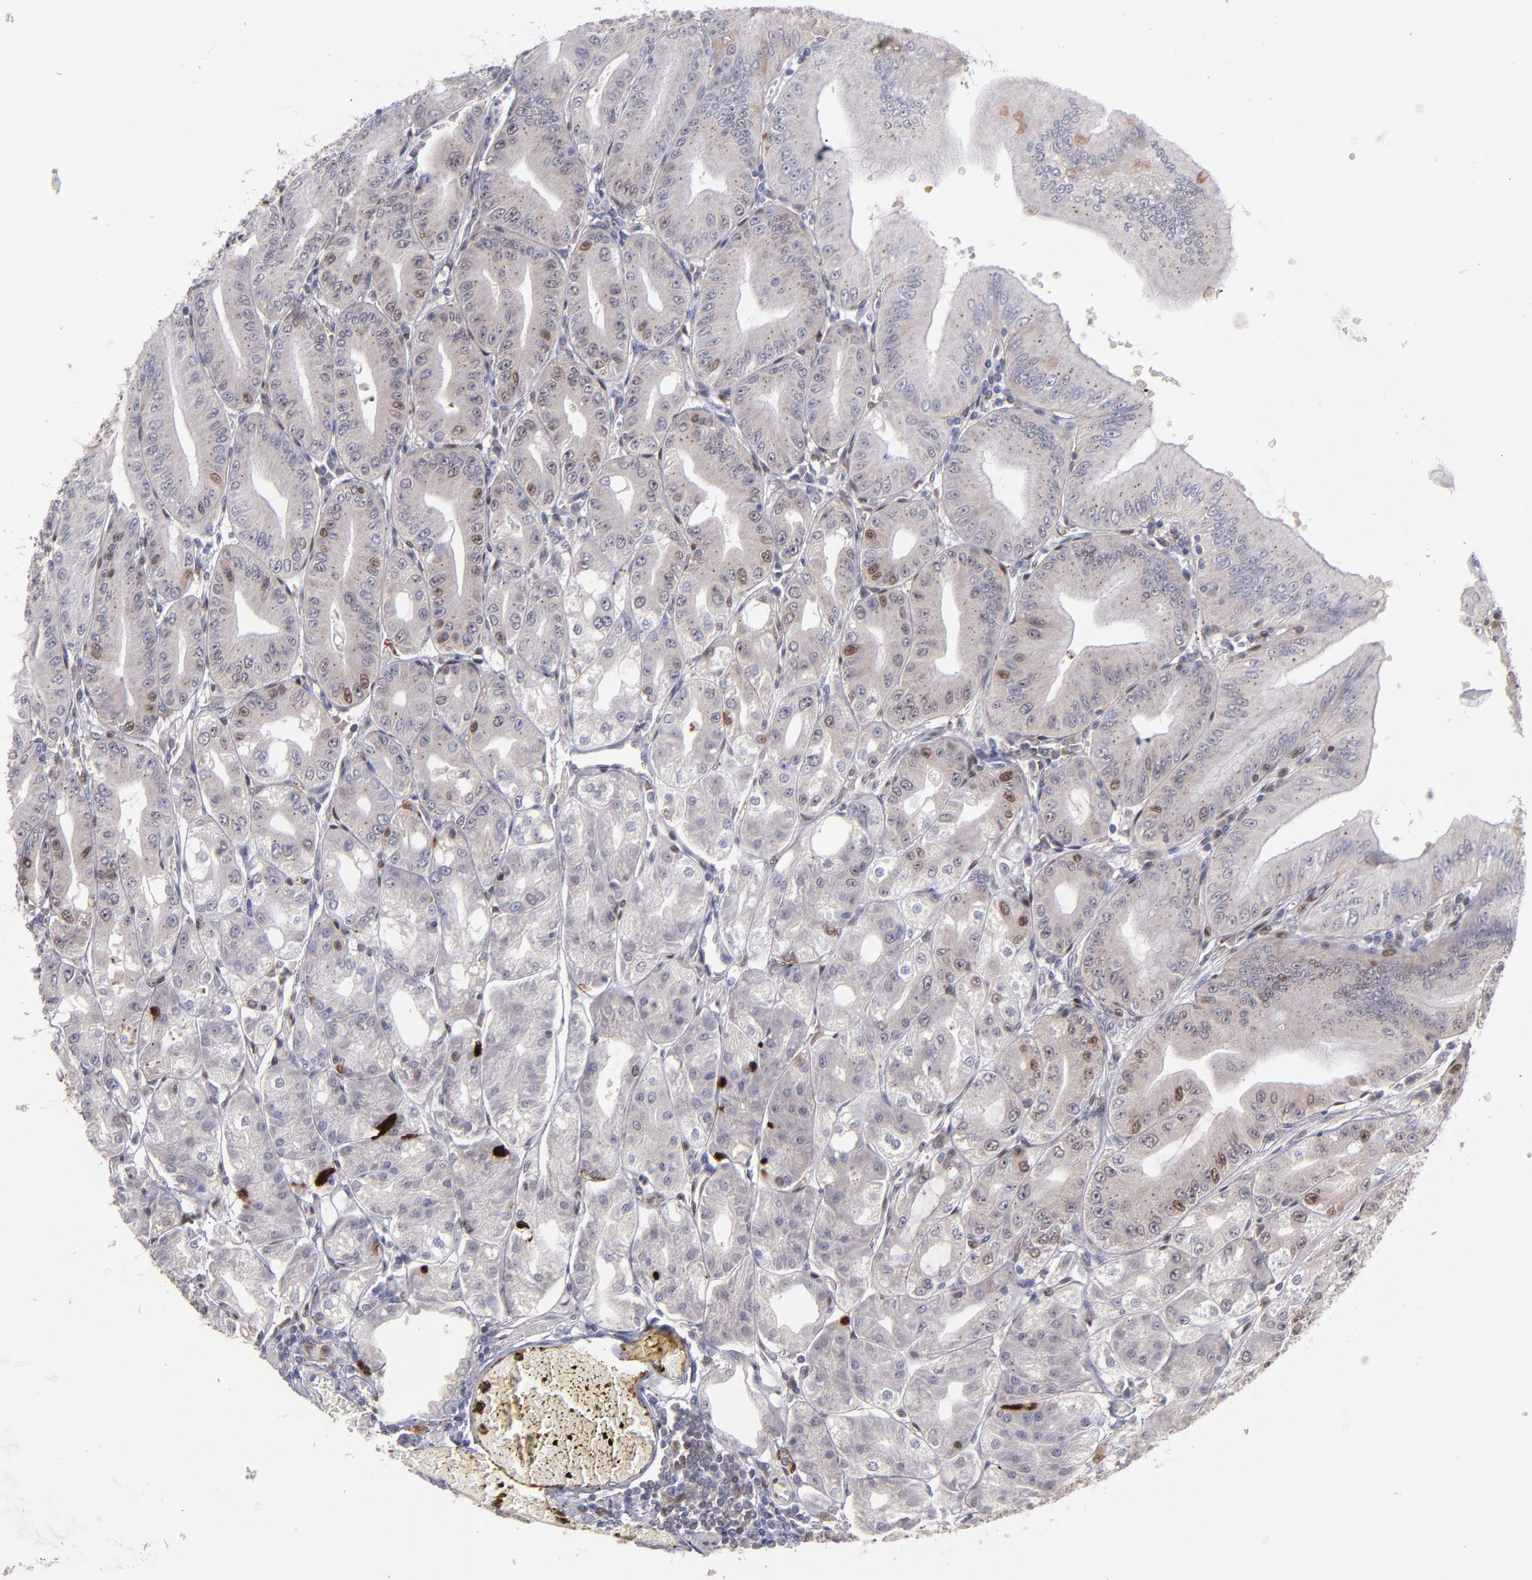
{"staining": {"intensity": "moderate", "quantity": "25%-75%", "location": "cytoplasmic/membranous,nuclear"}, "tissue": "stomach", "cell_type": "Glandular cells", "image_type": "normal", "snomed": [{"axis": "morphology", "description": "Normal tissue, NOS"}, {"axis": "topography", "description": "Stomach, lower"}], "caption": "Immunohistochemistry micrograph of normal stomach stained for a protein (brown), which demonstrates medium levels of moderate cytoplasmic/membranous,nuclear expression in about 25%-75% of glandular cells.", "gene": "EP300", "patient": {"sex": "male", "age": 71}}